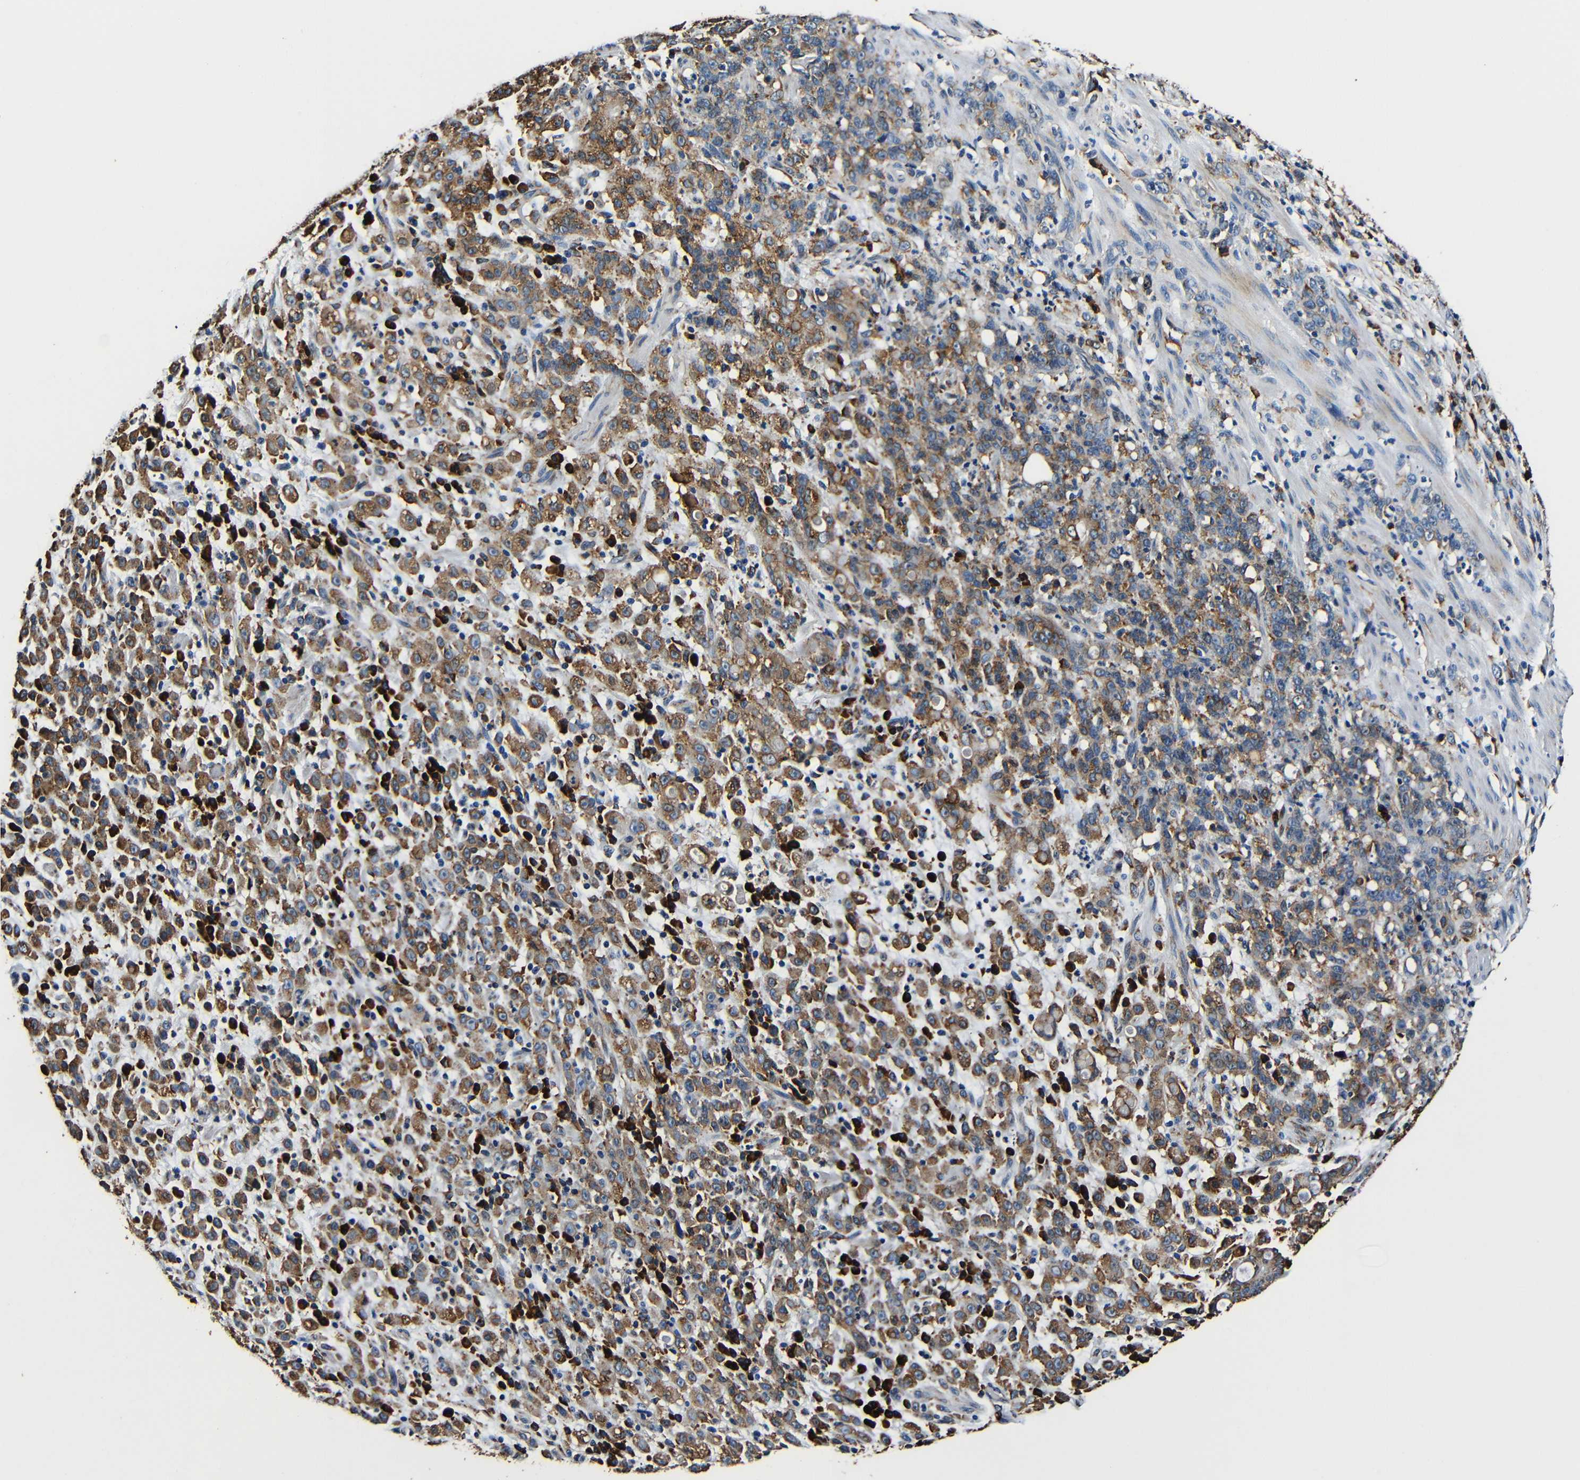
{"staining": {"intensity": "moderate", "quantity": ">75%", "location": "cytoplasmic/membranous"}, "tissue": "stomach cancer", "cell_type": "Tumor cells", "image_type": "cancer", "snomed": [{"axis": "morphology", "description": "Adenocarcinoma, NOS"}, {"axis": "topography", "description": "Stomach, lower"}], "caption": "Stomach adenocarcinoma stained for a protein (brown) displays moderate cytoplasmic/membranous positive staining in about >75% of tumor cells.", "gene": "RRBP1", "patient": {"sex": "male", "age": 88}}